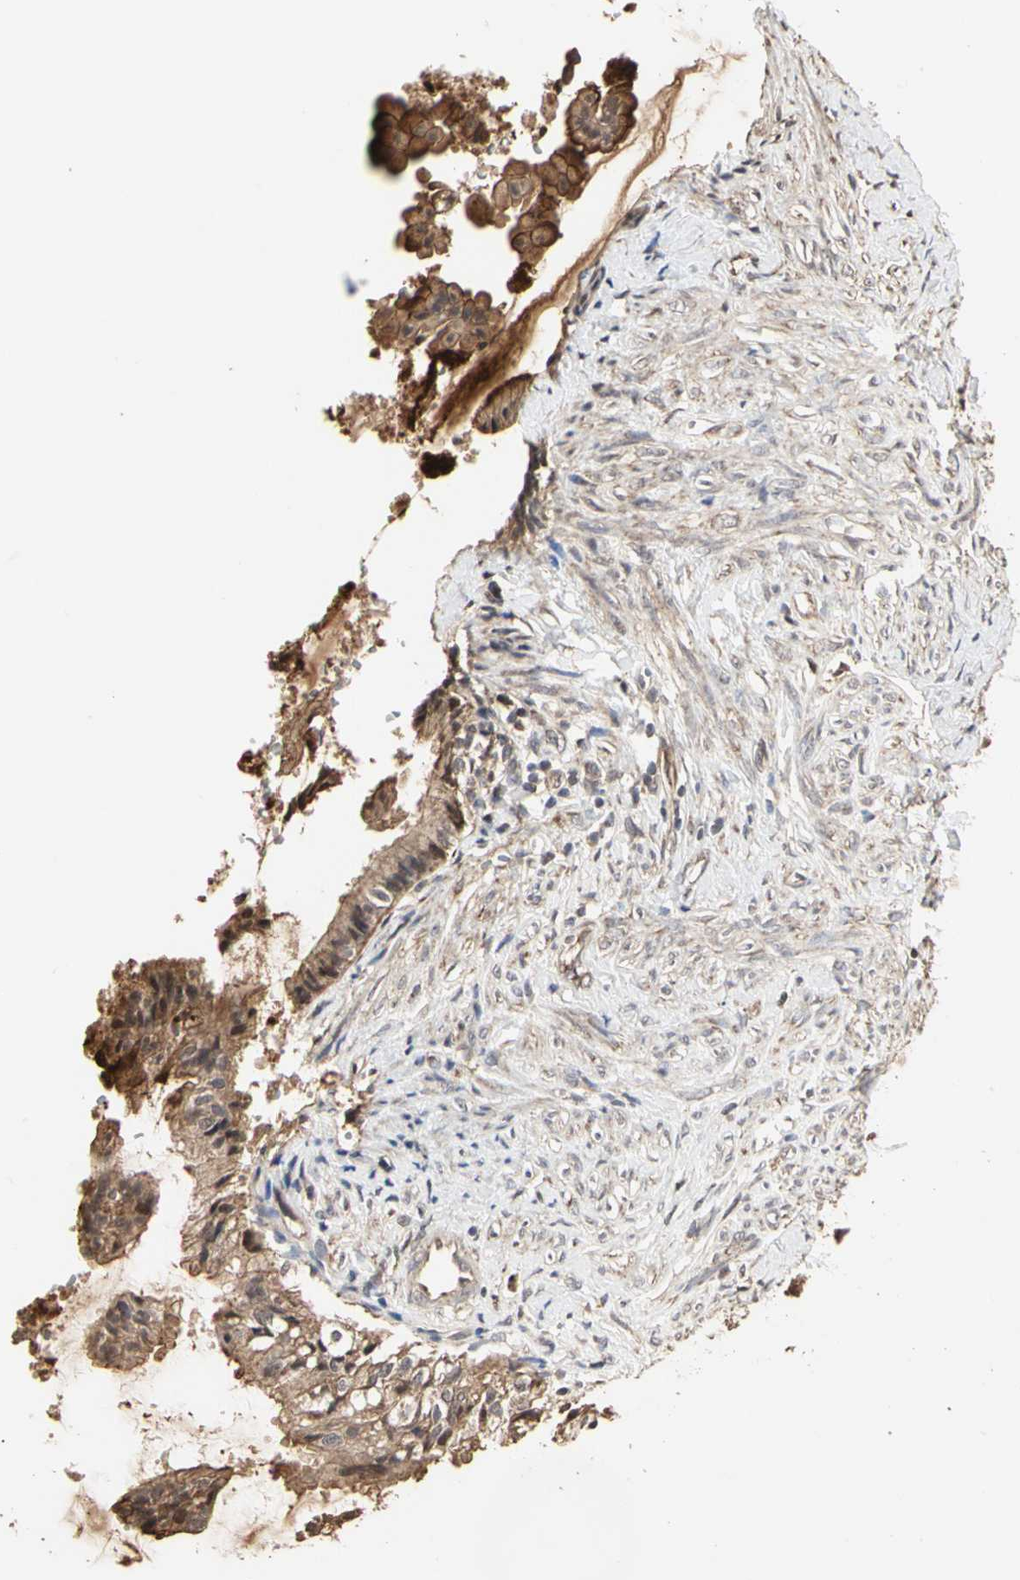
{"staining": {"intensity": "moderate", "quantity": ">75%", "location": "cytoplasmic/membranous"}, "tissue": "cervical cancer", "cell_type": "Tumor cells", "image_type": "cancer", "snomed": [{"axis": "morphology", "description": "Normal tissue, NOS"}, {"axis": "morphology", "description": "Adenocarcinoma, NOS"}, {"axis": "topography", "description": "Cervix"}, {"axis": "topography", "description": "Endometrium"}], "caption": "Immunohistochemistry photomicrograph of cervical adenocarcinoma stained for a protein (brown), which exhibits medium levels of moderate cytoplasmic/membranous staining in approximately >75% of tumor cells.", "gene": "TAOK1", "patient": {"sex": "female", "age": 86}}